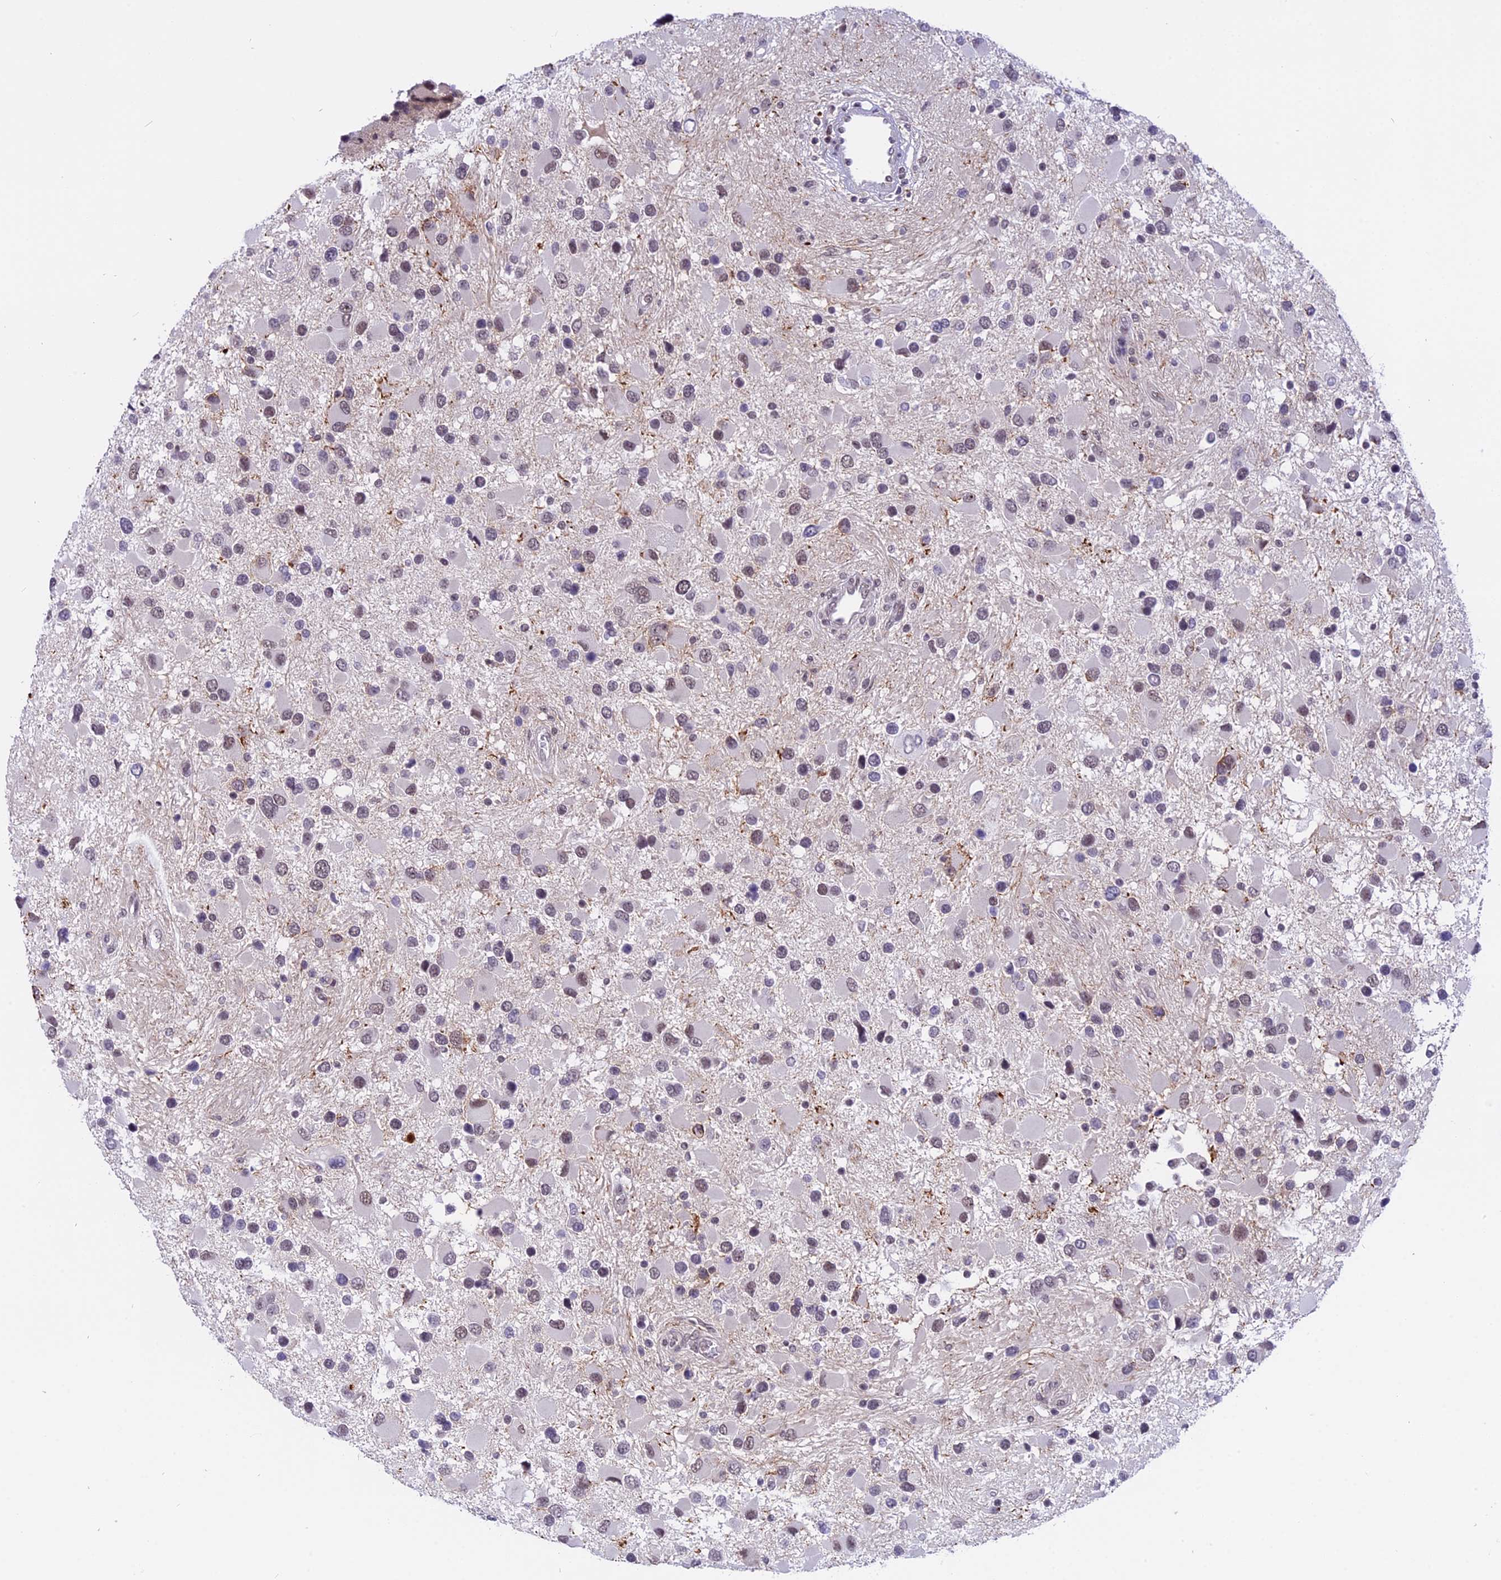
{"staining": {"intensity": "weak", "quantity": "25%-75%", "location": "nuclear"}, "tissue": "glioma", "cell_type": "Tumor cells", "image_type": "cancer", "snomed": [{"axis": "morphology", "description": "Glioma, malignant, High grade"}, {"axis": "topography", "description": "Brain"}], "caption": "Tumor cells demonstrate low levels of weak nuclear staining in about 25%-75% of cells in human high-grade glioma (malignant). (DAB IHC, brown staining for protein, blue staining for nuclei).", "gene": "TADA3", "patient": {"sex": "male", "age": 53}}